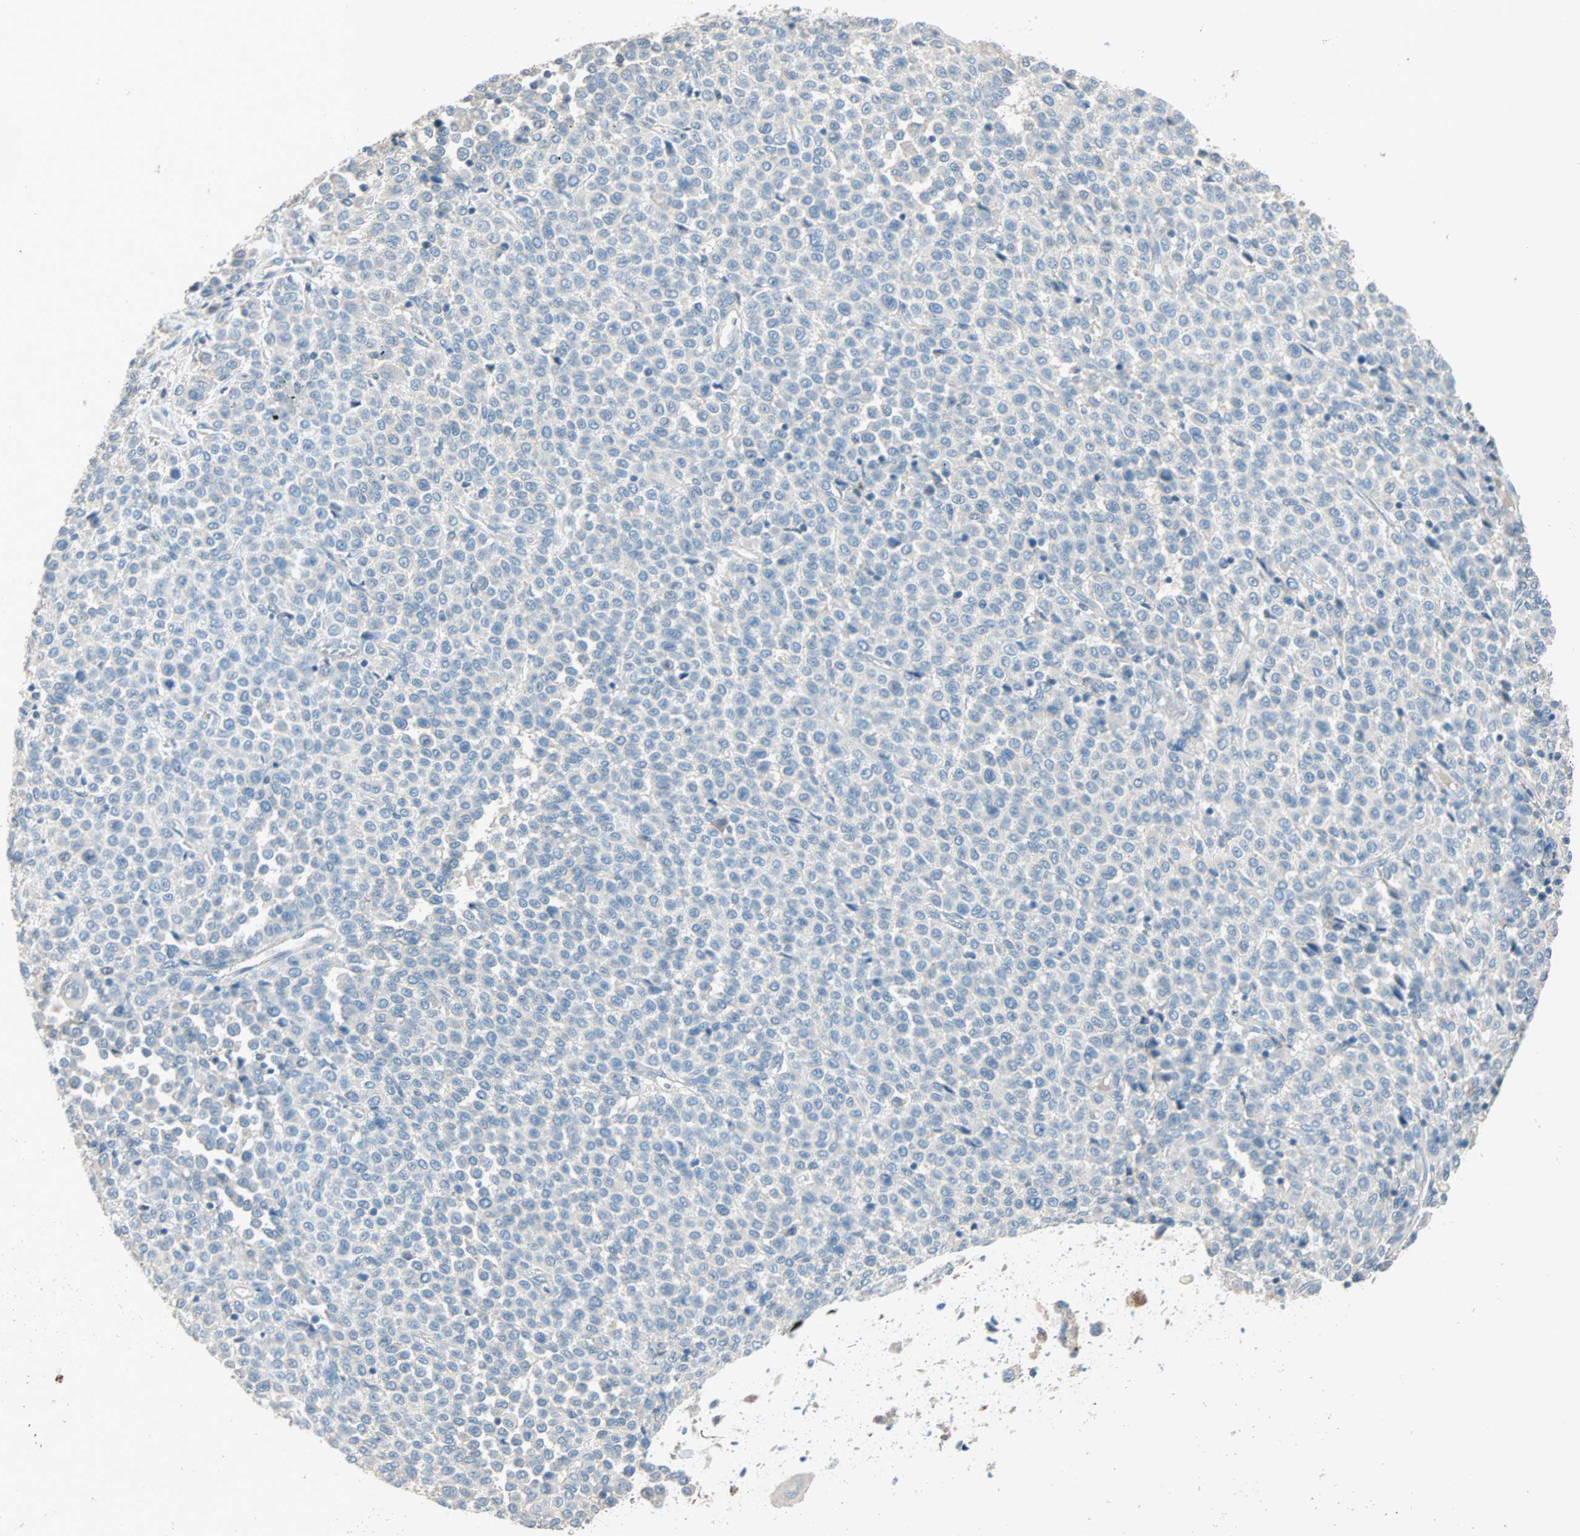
{"staining": {"intensity": "negative", "quantity": "none", "location": "none"}, "tissue": "melanoma", "cell_type": "Tumor cells", "image_type": "cancer", "snomed": [{"axis": "morphology", "description": "Malignant melanoma, Metastatic site"}, {"axis": "topography", "description": "Pancreas"}], "caption": "There is no significant positivity in tumor cells of malignant melanoma (metastatic site).", "gene": "ACVRL1", "patient": {"sex": "female", "age": 30}}